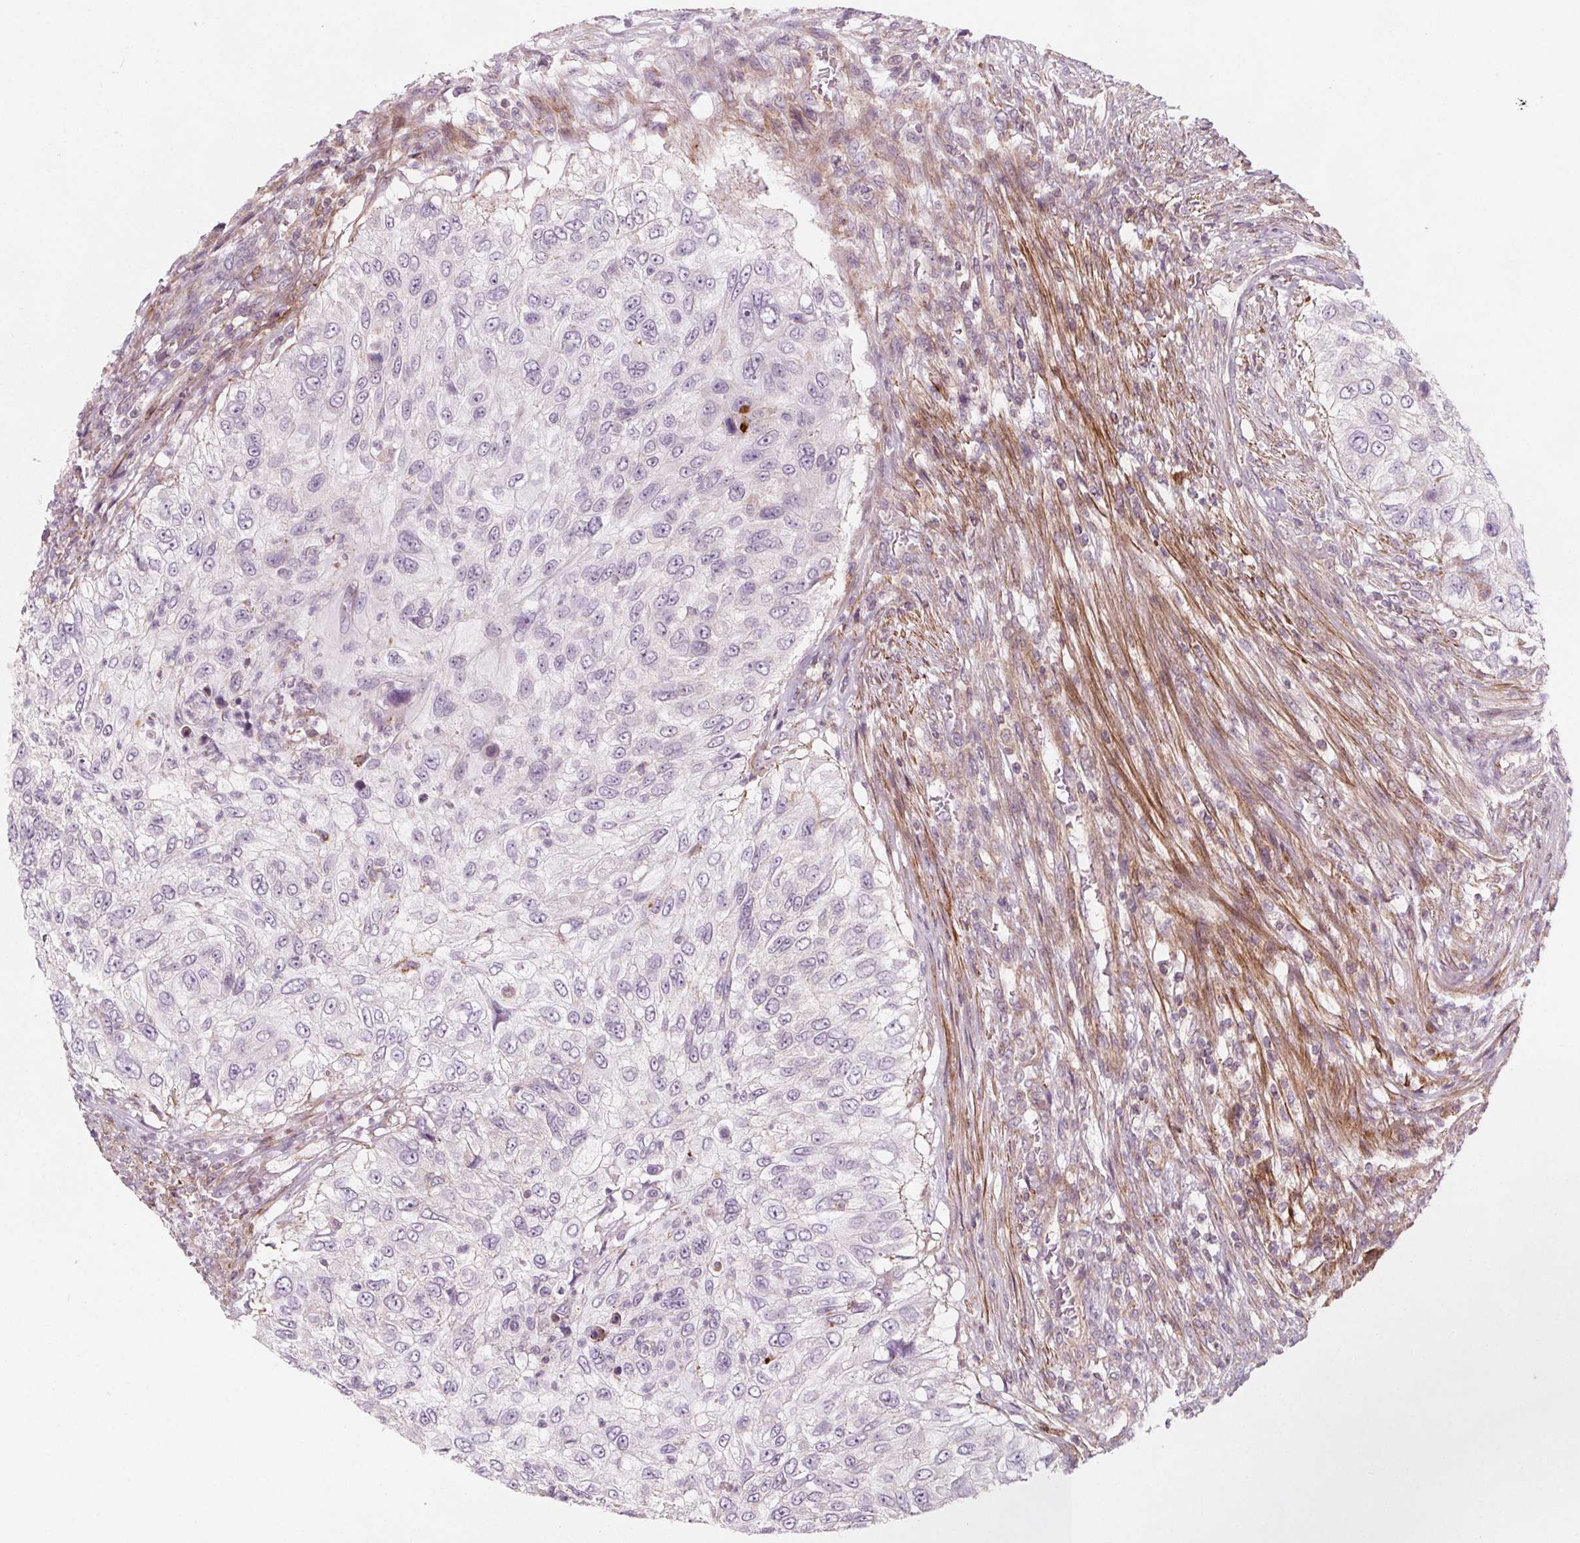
{"staining": {"intensity": "negative", "quantity": "none", "location": "none"}, "tissue": "urothelial cancer", "cell_type": "Tumor cells", "image_type": "cancer", "snomed": [{"axis": "morphology", "description": "Urothelial carcinoma, High grade"}, {"axis": "topography", "description": "Urinary bladder"}], "caption": "Tumor cells show no significant protein staining in urothelial cancer.", "gene": "ADAM33", "patient": {"sex": "female", "age": 60}}